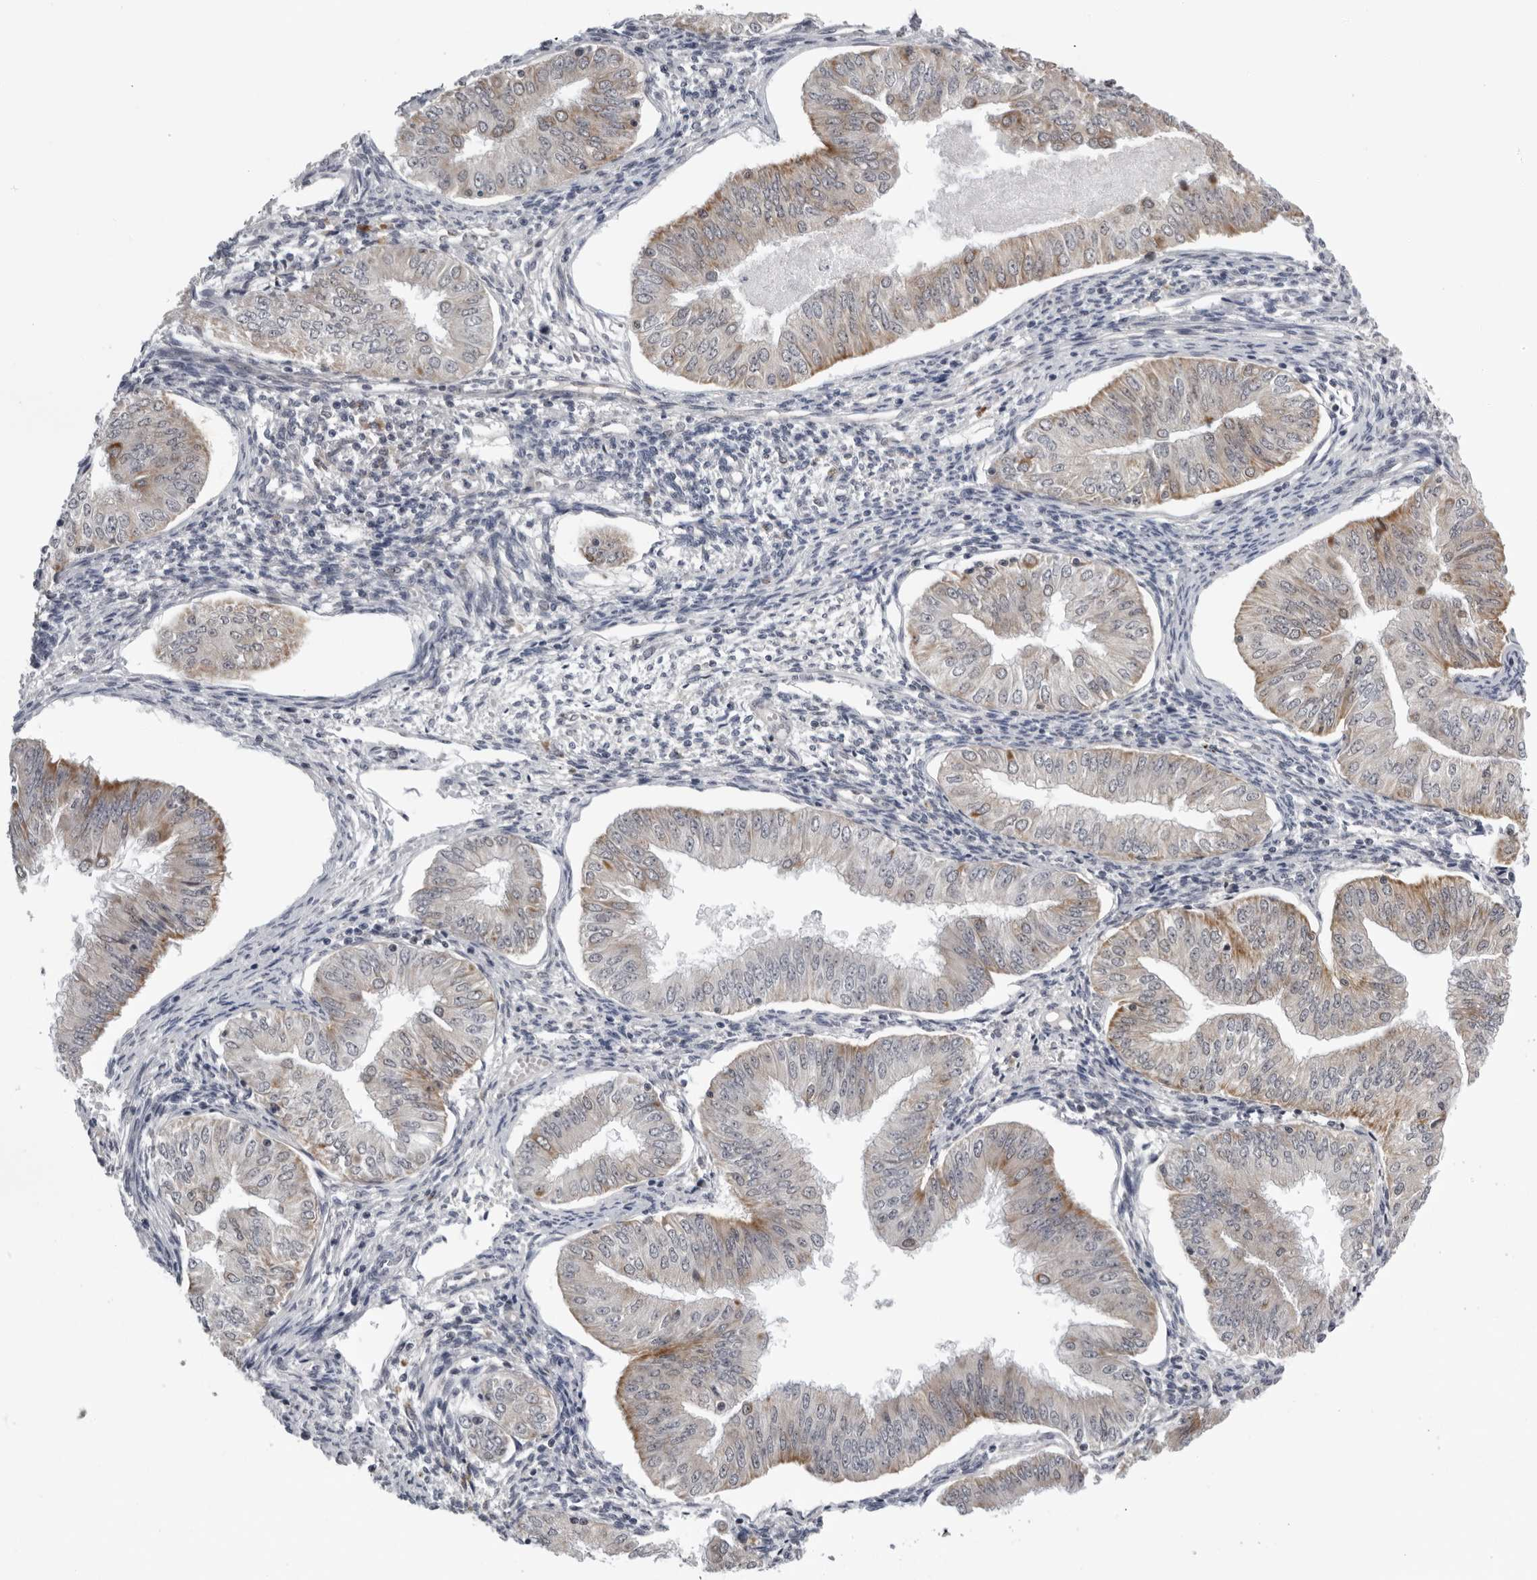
{"staining": {"intensity": "weak", "quantity": "<25%", "location": "cytoplasmic/membranous"}, "tissue": "endometrial cancer", "cell_type": "Tumor cells", "image_type": "cancer", "snomed": [{"axis": "morphology", "description": "Normal tissue, NOS"}, {"axis": "morphology", "description": "Adenocarcinoma, NOS"}, {"axis": "topography", "description": "Endometrium"}], "caption": "Immunohistochemical staining of adenocarcinoma (endometrial) shows no significant expression in tumor cells.", "gene": "CPT2", "patient": {"sex": "female", "age": 53}}